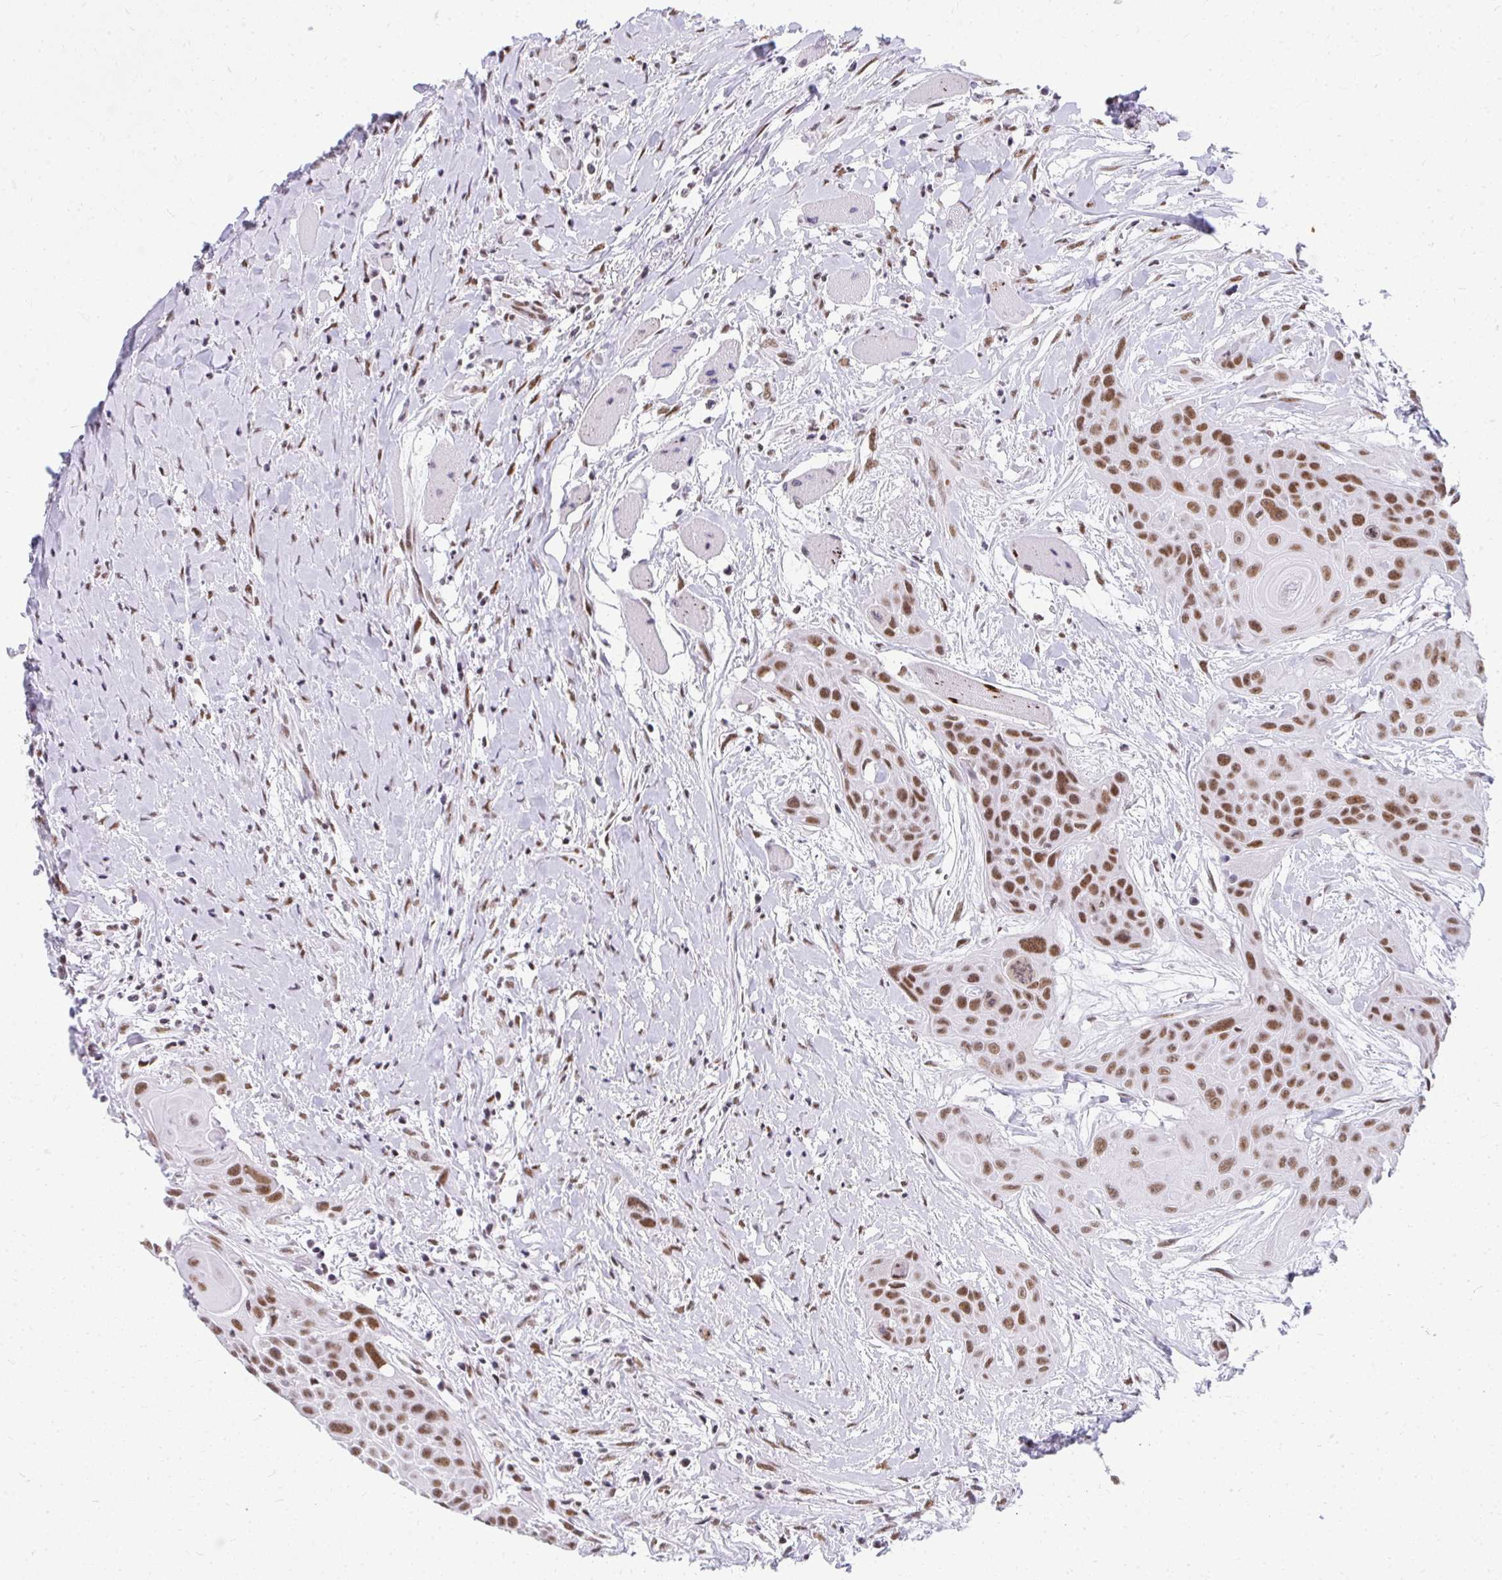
{"staining": {"intensity": "moderate", "quantity": ">75%", "location": "nuclear"}, "tissue": "head and neck cancer", "cell_type": "Tumor cells", "image_type": "cancer", "snomed": [{"axis": "morphology", "description": "Squamous cell carcinoma, NOS"}, {"axis": "topography", "description": "Head-Neck"}], "caption": "This histopathology image shows IHC staining of human head and neck cancer, with medium moderate nuclear staining in about >75% of tumor cells.", "gene": "CREBBP", "patient": {"sex": "female", "age": 73}}